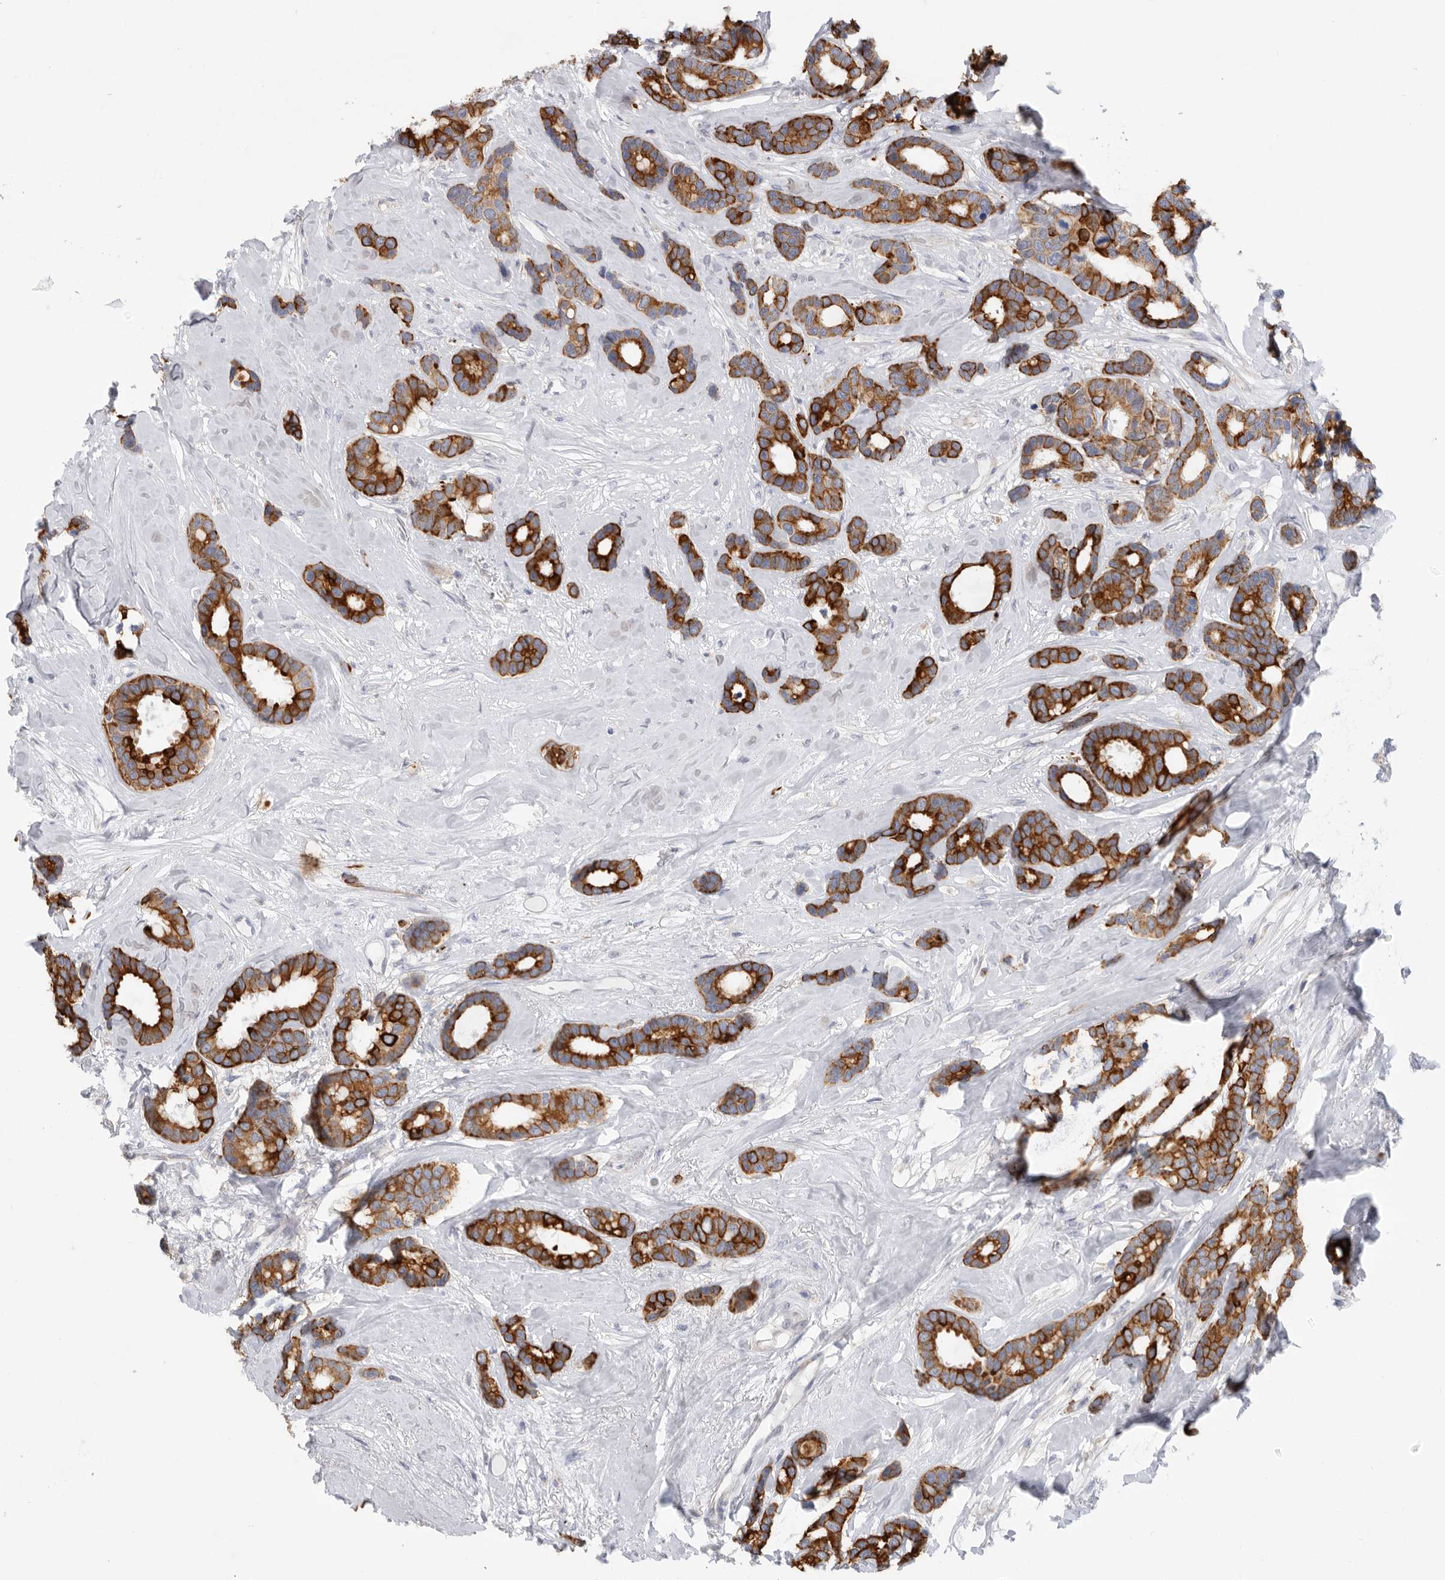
{"staining": {"intensity": "strong", "quantity": ">75%", "location": "cytoplasmic/membranous"}, "tissue": "breast cancer", "cell_type": "Tumor cells", "image_type": "cancer", "snomed": [{"axis": "morphology", "description": "Duct carcinoma"}, {"axis": "topography", "description": "Breast"}], "caption": "Immunohistochemical staining of human breast cancer (invasive ductal carcinoma) shows high levels of strong cytoplasmic/membranous positivity in approximately >75% of tumor cells. Nuclei are stained in blue.", "gene": "MTFR1L", "patient": {"sex": "female", "age": 87}}